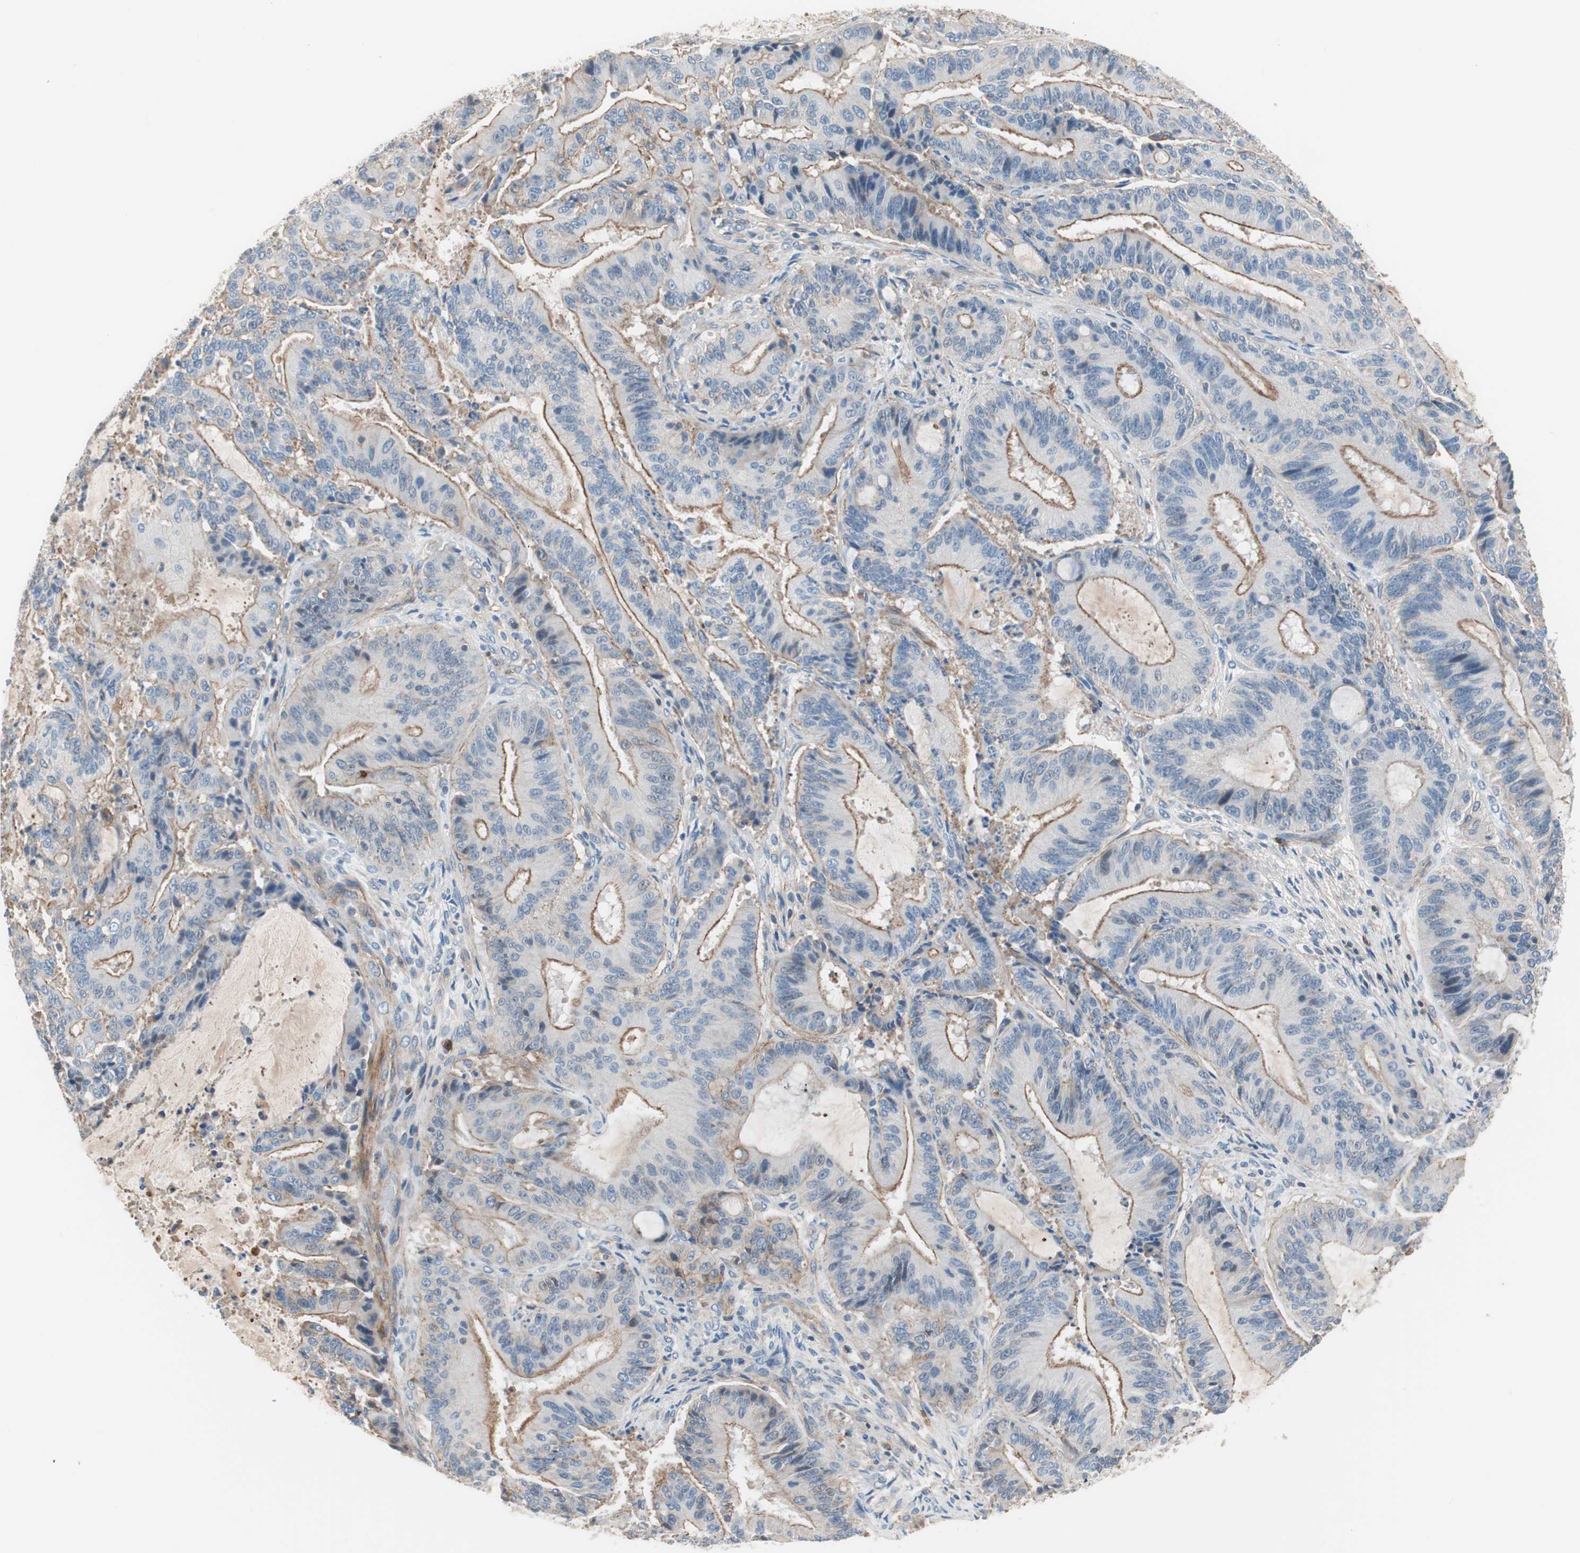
{"staining": {"intensity": "weak", "quantity": "<25%", "location": "cytoplasmic/membranous"}, "tissue": "liver cancer", "cell_type": "Tumor cells", "image_type": "cancer", "snomed": [{"axis": "morphology", "description": "Cholangiocarcinoma"}, {"axis": "topography", "description": "Liver"}], "caption": "Tumor cells show no significant protein positivity in liver cholangiocarcinoma.", "gene": "GPR160", "patient": {"sex": "female", "age": 73}}